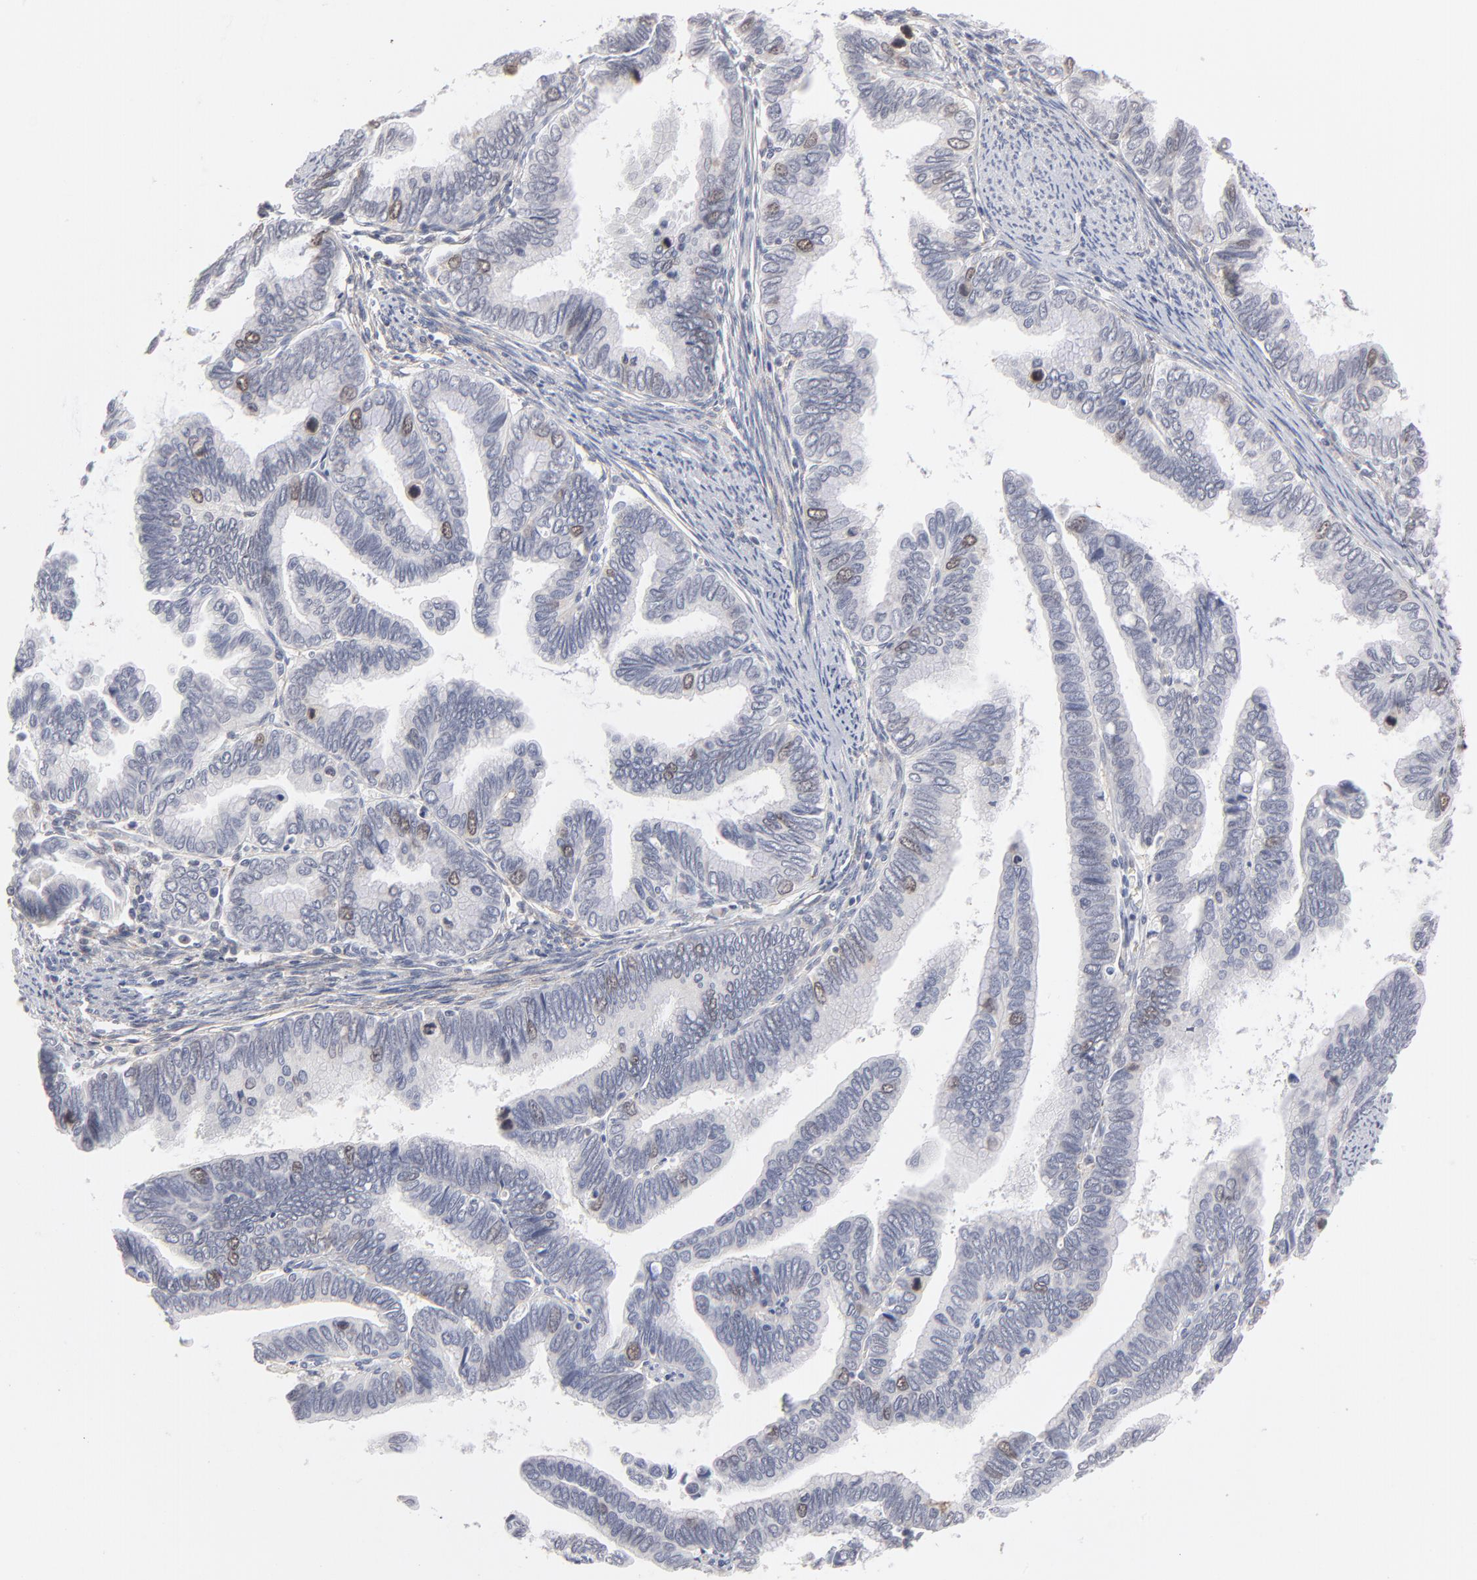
{"staining": {"intensity": "weak", "quantity": "<25%", "location": "nuclear"}, "tissue": "cervical cancer", "cell_type": "Tumor cells", "image_type": "cancer", "snomed": [{"axis": "morphology", "description": "Adenocarcinoma, NOS"}, {"axis": "topography", "description": "Cervix"}], "caption": "The immunohistochemistry (IHC) histopathology image has no significant positivity in tumor cells of cervical cancer (adenocarcinoma) tissue. (DAB immunohistochemistry (IHC) visualized using brightfield microscopy, high magnification).", "gene": "AURKA", "patient": {"sex": "female", "age": 49}}